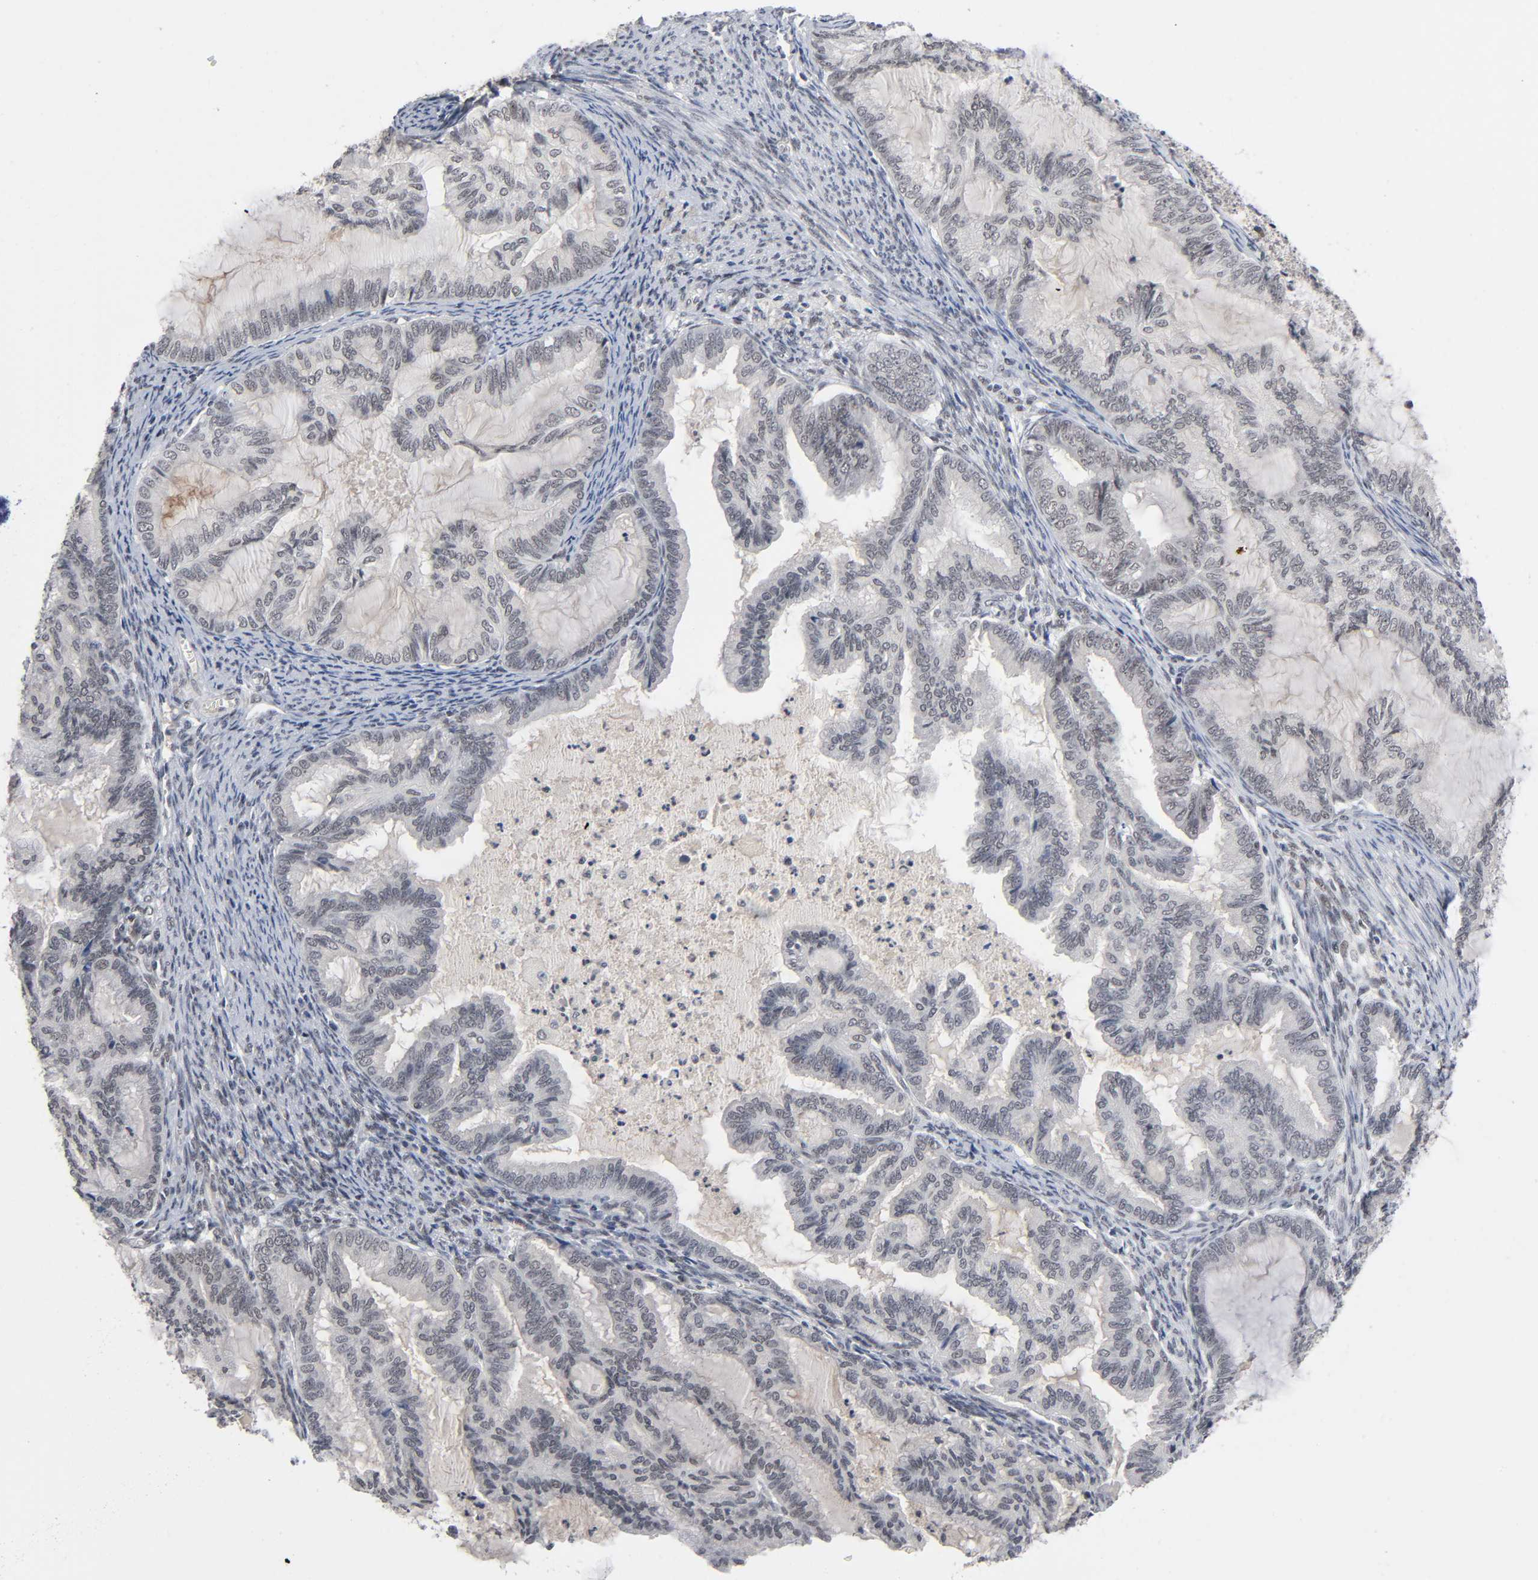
{"staining": {"intensity": "weak", "quantity": "25%-75%", "location": "cytoplasmic/membranous,nuclear"}, "tissue": "cervical cancer", "cell_type": "Tumor cells", "image_type": "cancer", "snomed": [{"axis": "morphology", "description": "Normal tissue, NOS"}, {"axis": "morphology", "description": "Adenocarcinoma, NOS"}, {"axis": "topography", "description": "Cervix"}, {"axis": "topography", "description": "Endometrium"}], "caption": "Weak cytoplasmic/membranous and nuclear protein expression is identified in approximately 25%-75% of tumor cells in cervical adenocarcinoma. The protein of interest is stained brown, and the nuclei are stained in blue (DAB (3,3'-diaminobenzidine) IHC with brightfield microscopy, high magnification).", "gene": "ZNF384", "patient": {"sex": "female", "age": 86}}